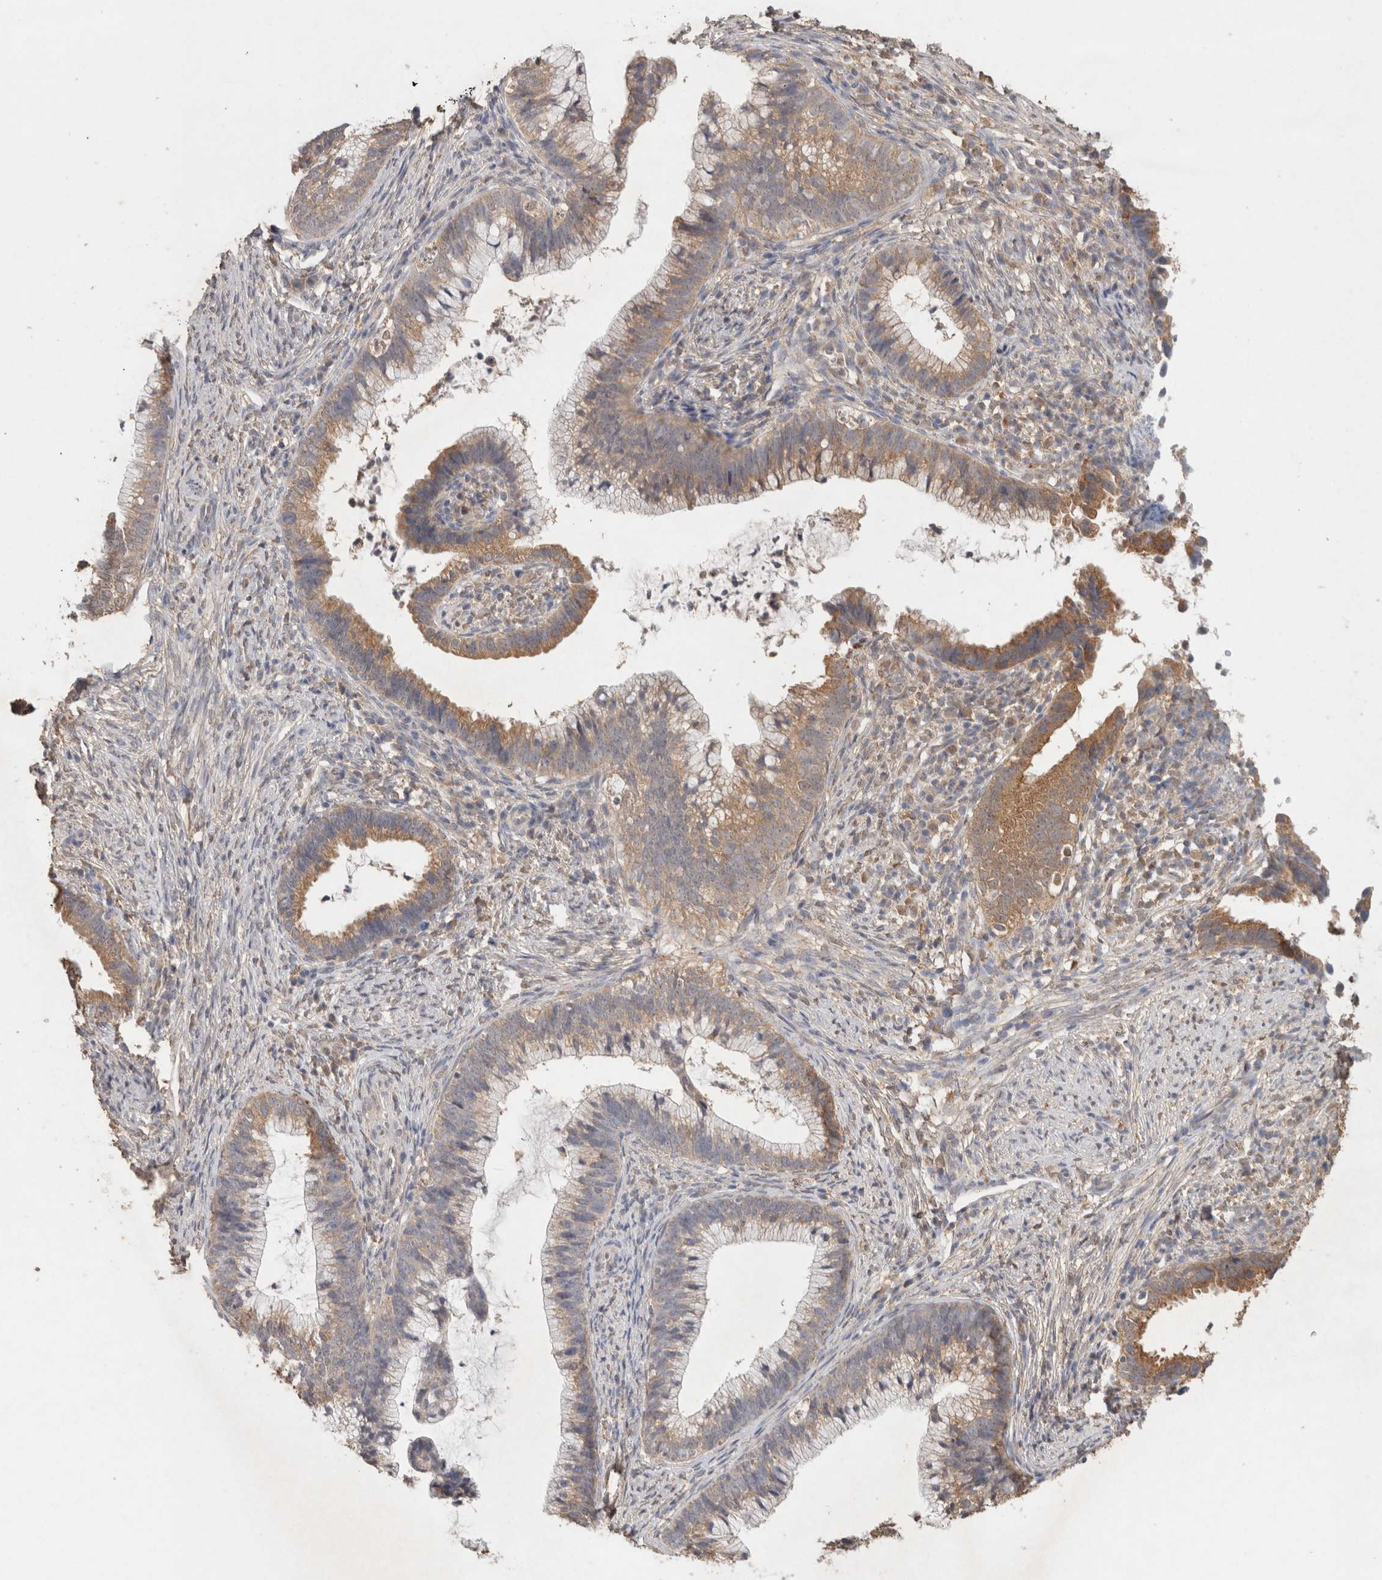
{"staining": {"intensity": "moderate", "quantity": ">75%", "location": "cytoplasmic/membranous"}, "tissue": "cervical cancer", "cell_type": "Tumor cells", "image_type": "cancer", "snomed": [{"axis": "morphology", "description": "Adenocarcinoma, NOS"}, {"axis": "topography", "description": "Cervix"}], "caption": "IHC staining of cervical cancer (adenocarcinoma), which shows medium levels of moderate cytoplasmic/membranous staining in about >75% of tumor cells indicating moderate cytoplasmic/membranous protein staining. The staining was performed using DAB (3,3'-diaminobenzidine) (brown) for protein detection and nuclei were counterstained in hematoxylin (blue).", "gene": "RAB14", "patient": {"sex": "female", "age": 36}}